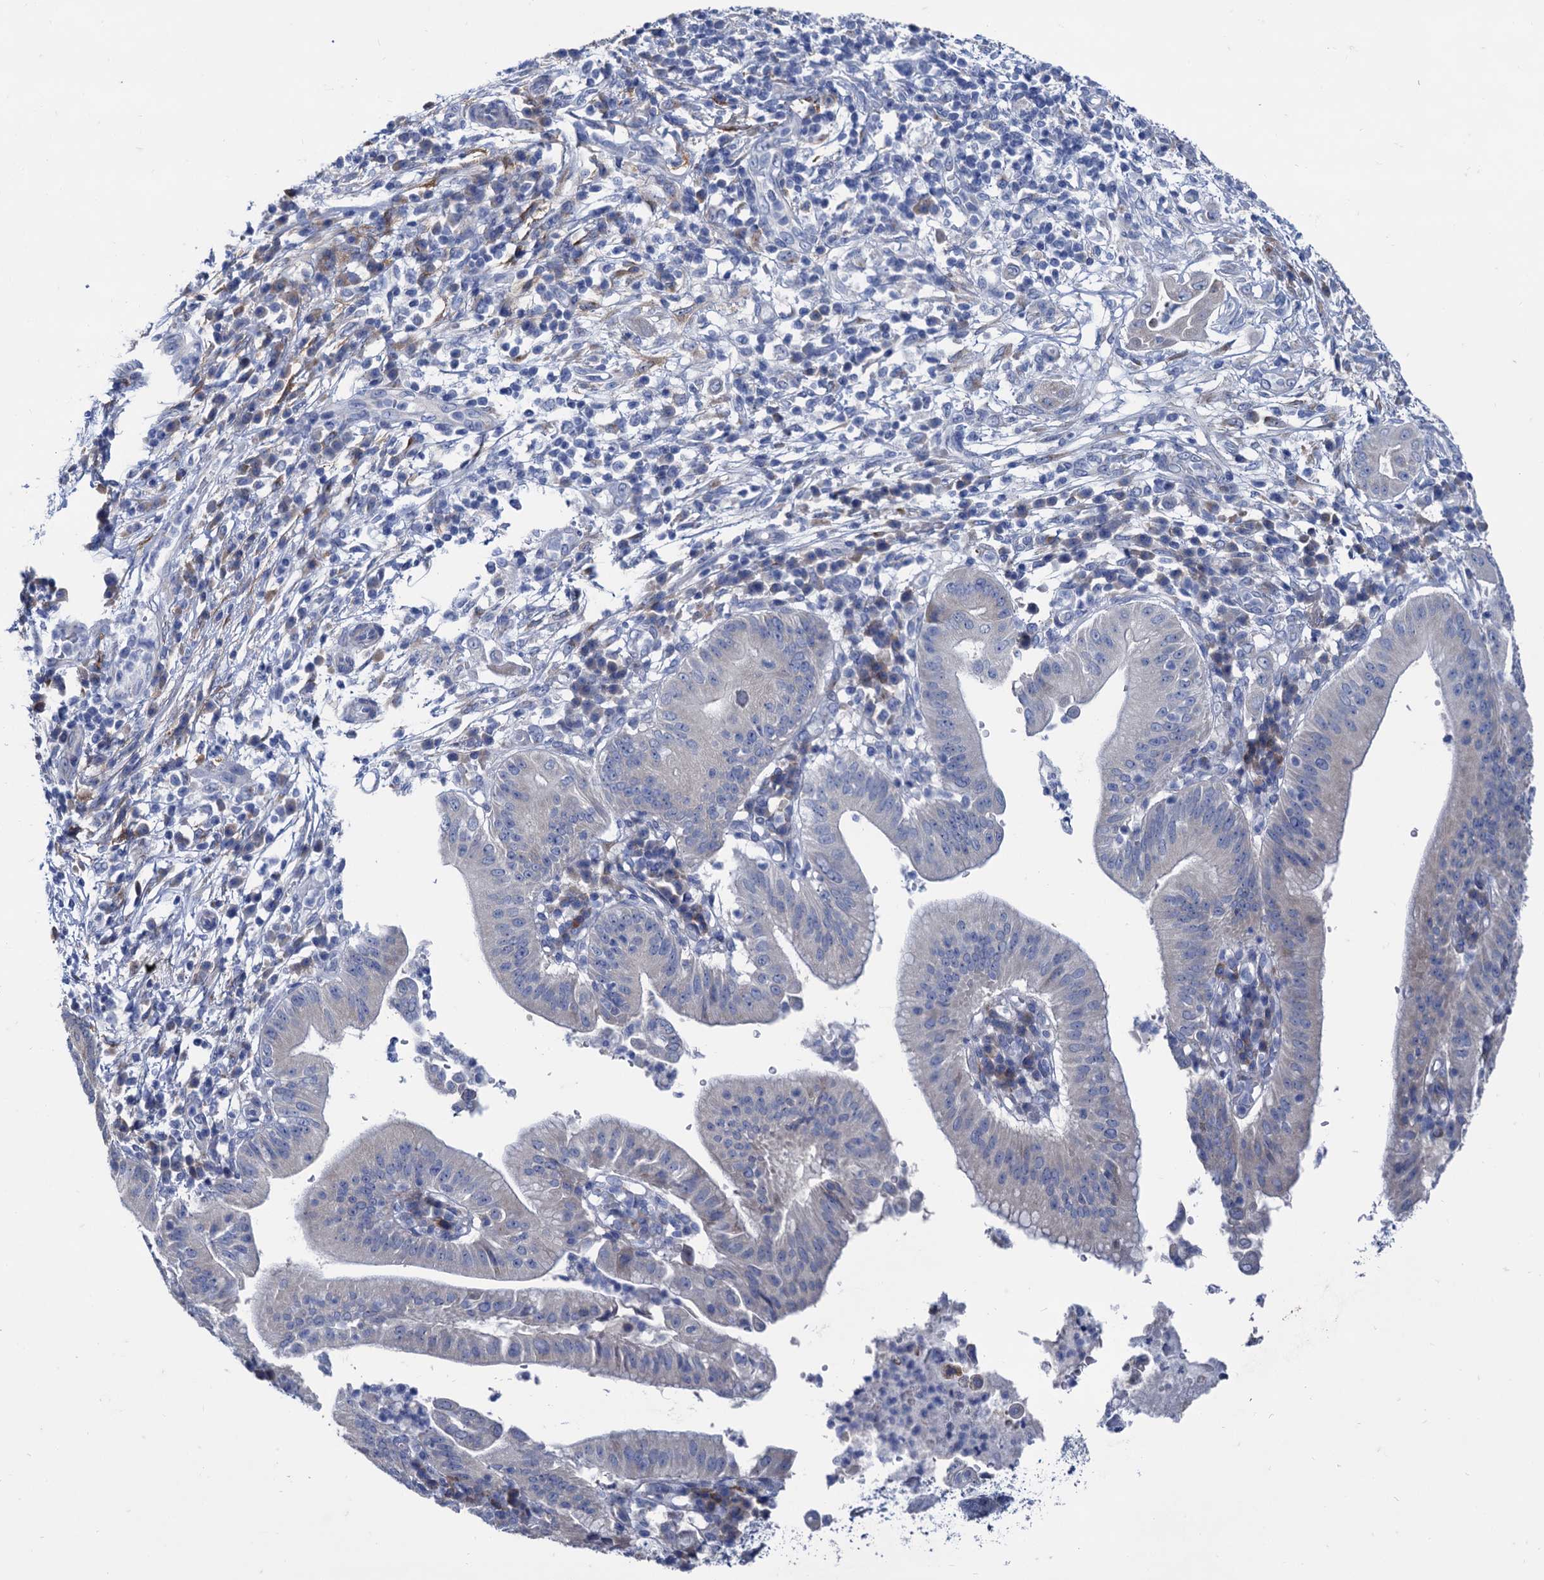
{"staining": {"intensity": "negative", "quantity": "none", "location": "none"}, "tissue": "pancreatic cancer", "cell_type": "Tumor cells", "image_type": "cancer", "snomed": [{"axis": "morphology", "description": "Adenocarcinoma, NOS"}, {"axis": "topography", "description": "Pancreas"}], "caption": "This image is of pancreatic cancer (adenocarcinoma) stained with immunohistochemistry (IHC) to label a protein in brown with the nuclei are counter-stained blue. There is no expression in tumor cells.", "gene": "FOXR2", "patient": {"sex": "male", "age": 68}}